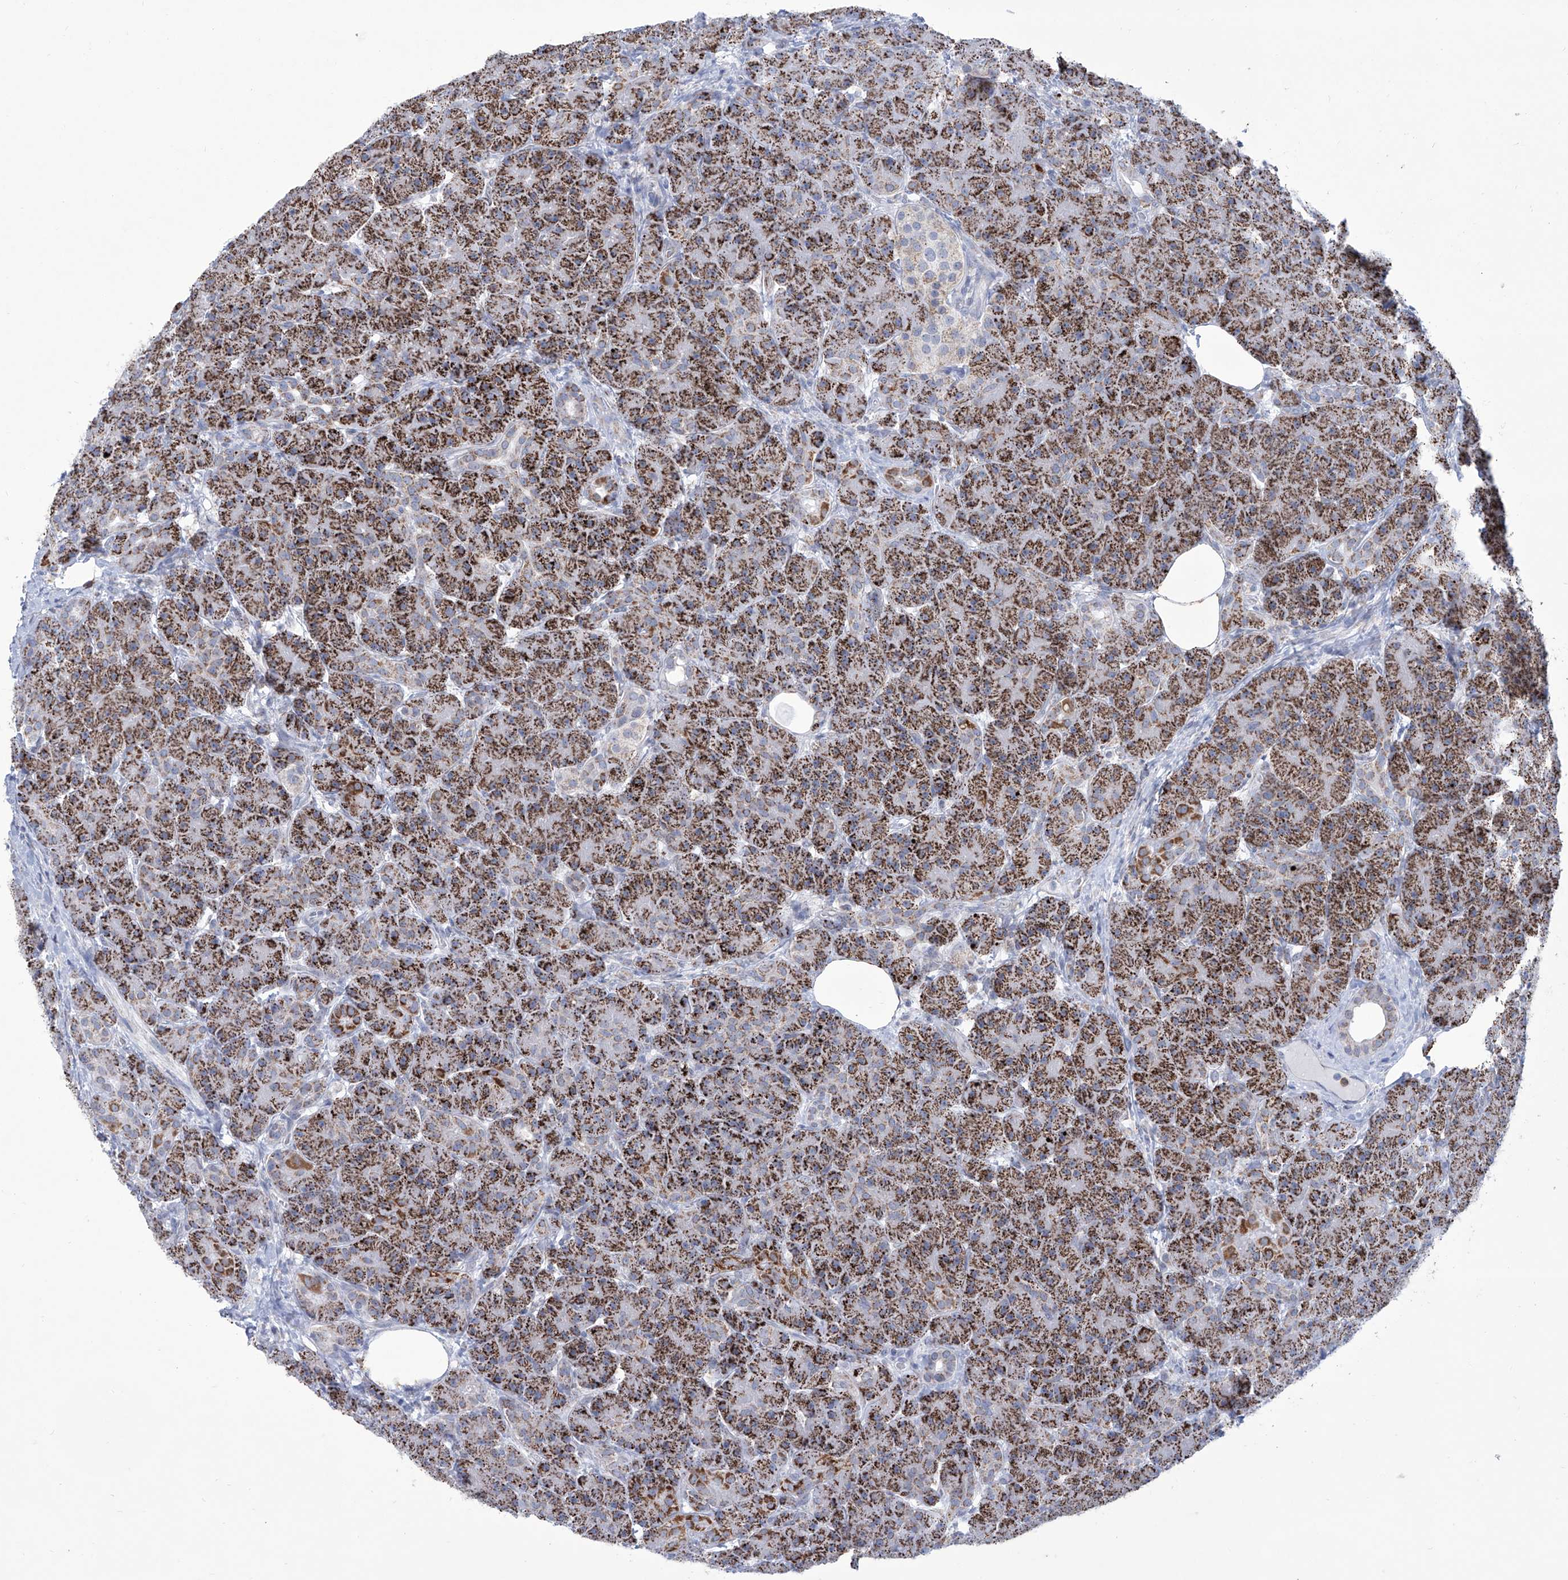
{"staining": {"intensity": "strong", "quantity": ">75%", "location": "cytoplasmic/membranous"}, "tissue": "pancreas", "cell_type": "Exocrine glandular cells", "image_type": "normal", "snomed": [{"axis": "morphology", "description": "Normal tissue, NOS"}, {"axis": "topography", "description": "Pancreas"}], "caption": "Pancreas was stained to show a protein in brown. There is high levels of strong cytoplasmic/membranous staining in approximately >75% of exocrine glandular cells. (IHC, brightfield microscopy, high magnification).", "gene": "ALDH6A1", "patient": {"sex": "male", "age": 63}}